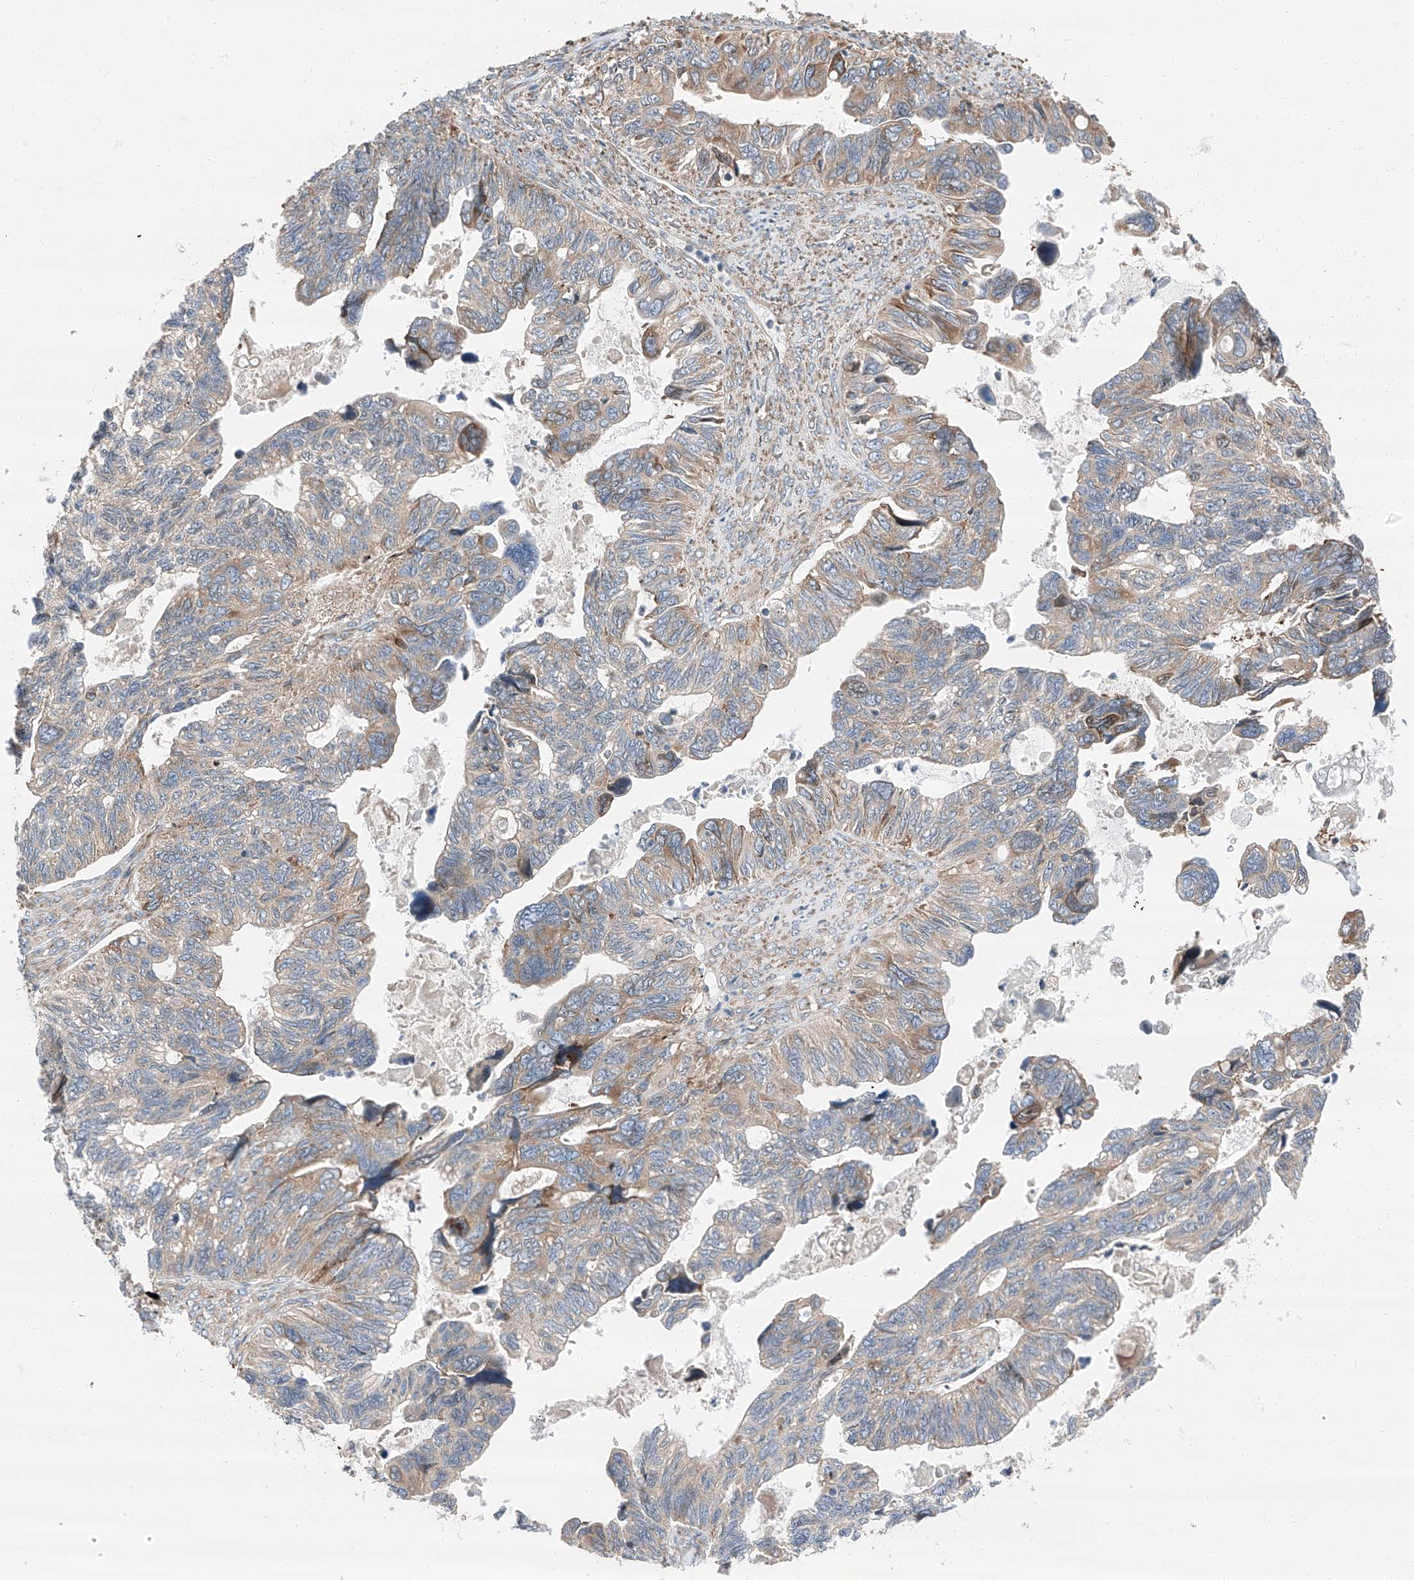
{"staining": {"intensity": "moderate", "quantity": "25%-75%", "location": "cytoplasmic/membranous"}, "tissue": "ovarian cancer", "cell_type": "Tumor cells", "image_type": "cancer", "snomed": [{"axis": "morphology", "description": "Cystadenocarcinoma, serous, NOS"}, {"axis": "topography", "description": "Ovary"}], "caption": "A brown stain highlights moderate cytoplasmic/membranous expression of a protein in human serous cystadenocarcinoma (ovarian) tumor cells.", "gene": "ZC3H15", "patient": {"sex": "female", "age": 79}}